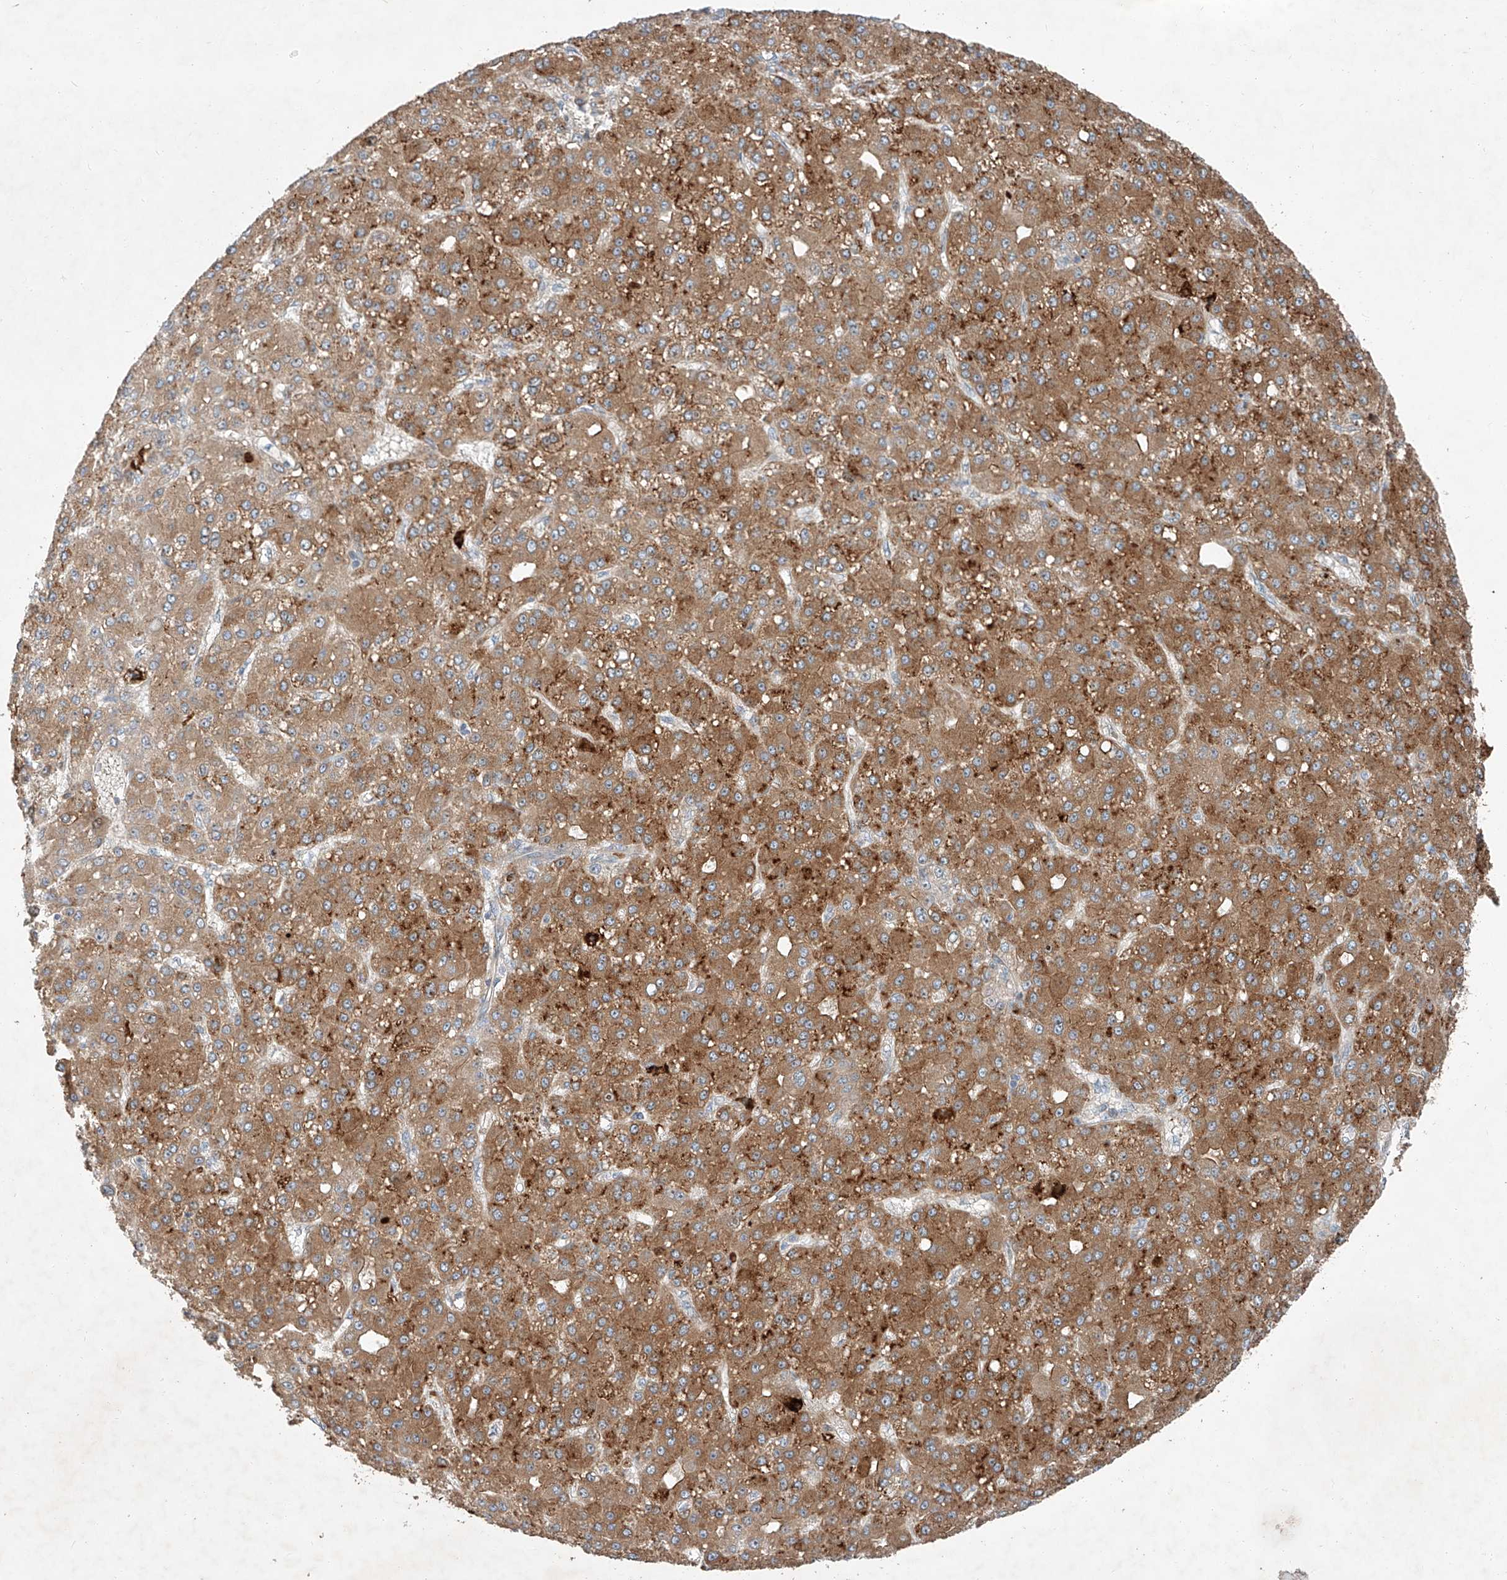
{"staining": {"intensity": "moderate", "quantity": ">75%", "location": "cytoplasmic/membranous"}, "tissue": "liver cancer", "cell_type": "Tumor cells", "image_type": "cancer", "snomed": [{"axis": "morphology", "description": "Carcinoma, Hepatocellular, NOS"}, {"axis": "topography", "description": "Liver"}], "caption": "Human hepatocellular carcinoma (liver) stained with a brown dye reveals moderate cytoplasmic/membranous positive staining in approximately >75% of tumor cells.", "gene": "USF3", "patient": {"sex": "male", "age": 67}}